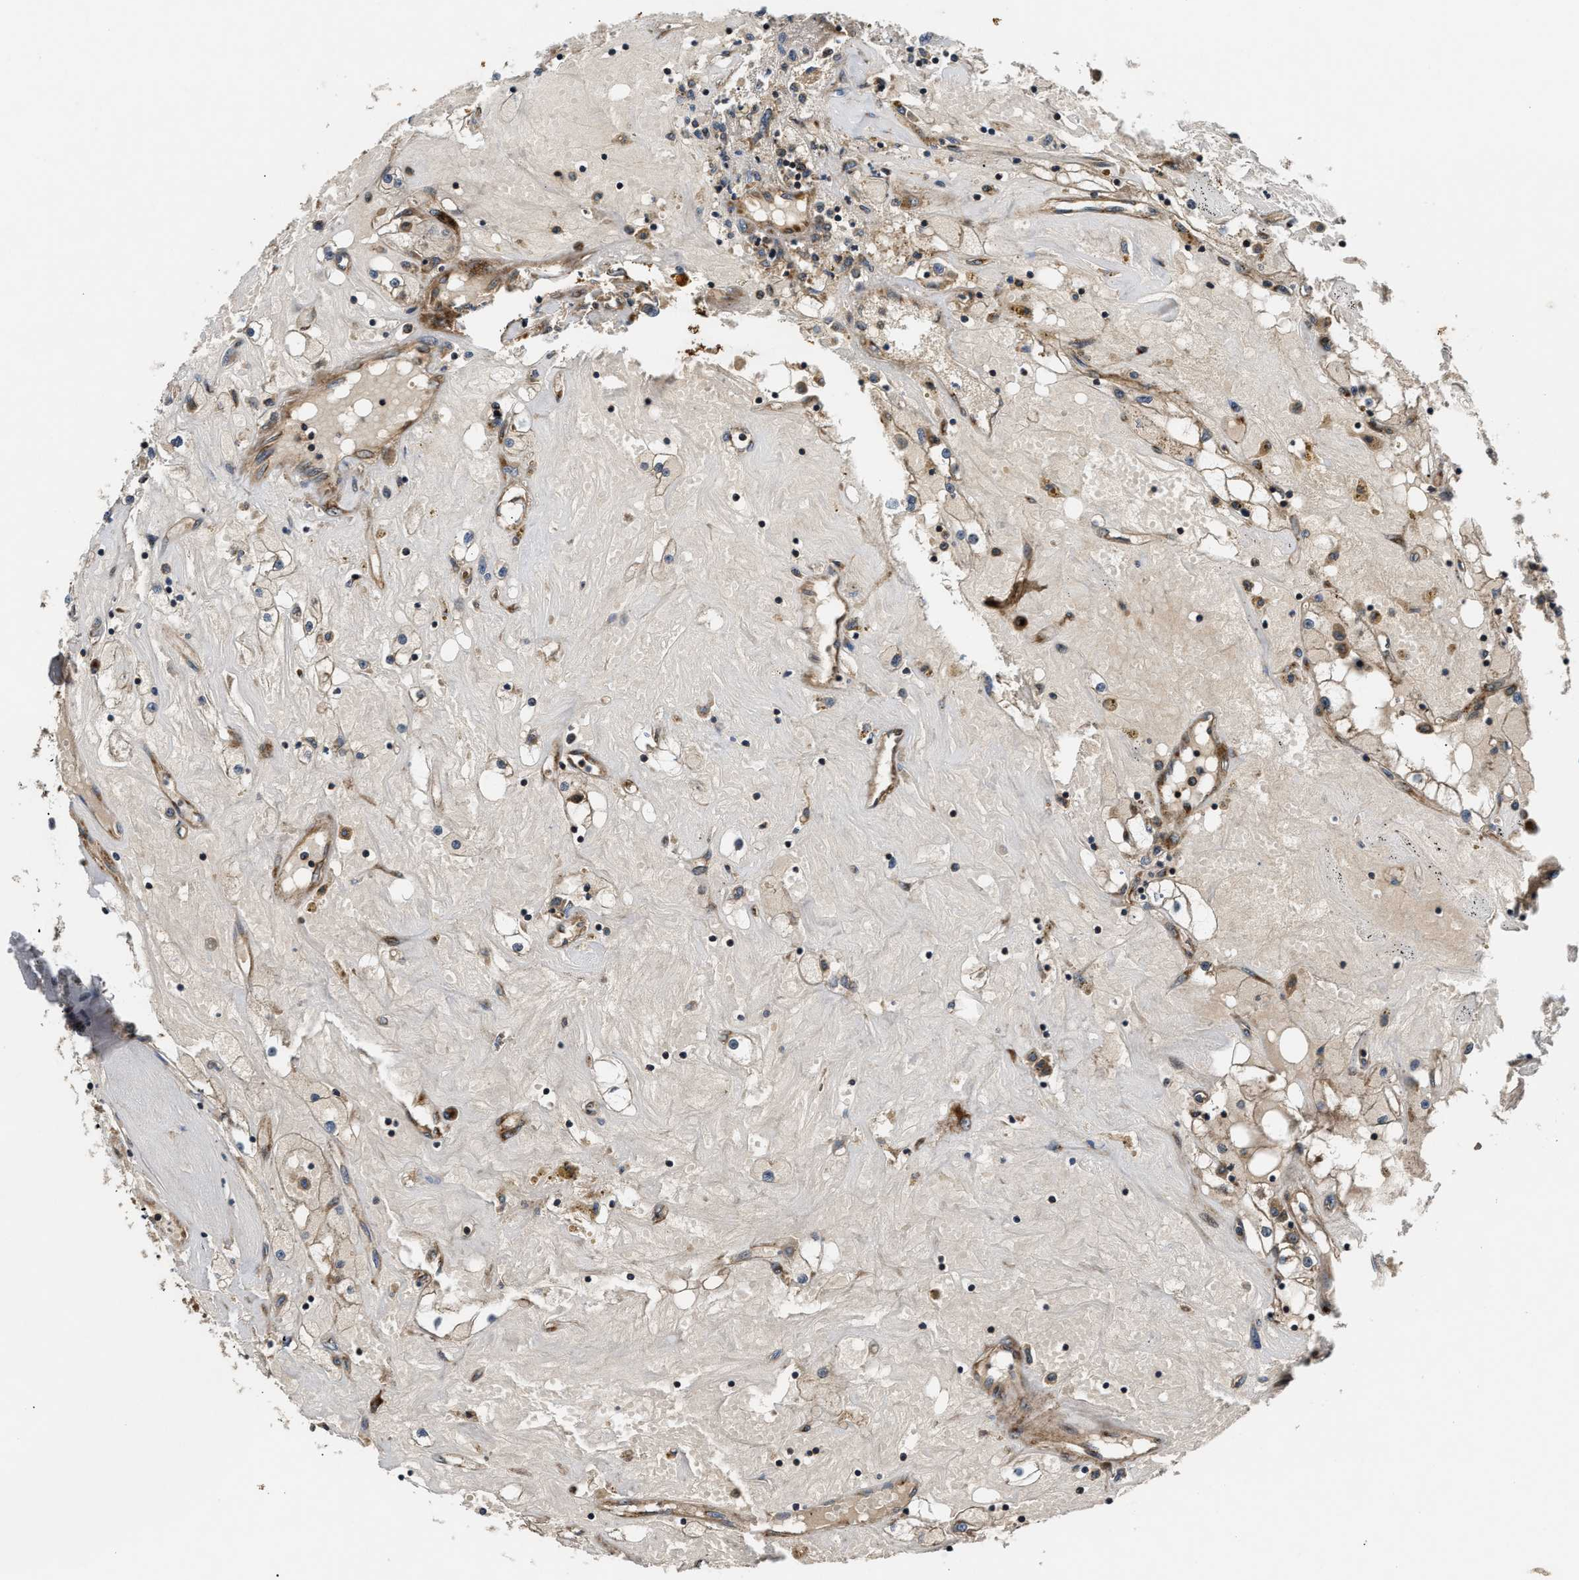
{"staining": {"intensity": "weak", "quantity": ">75%", "location": "cytoplasmic/membranous"}, "tissue": "renal cancer", "cell_type": "Tumor cells", "image_type": "cancer", "snomed": [{"axis": "morphology", "description": "Adenocarcinoma, NOS"}, {"axis": "topography", "description": "Kidney"}], "caption": "Tumor cells show weak cytoplasmic/membranous positivity in approximately >75% of cells in renal cancer. (Brightfield microscopy of DAB IHC at high magnification).", "gene": "PNPLA8", "patient": {"sex": "male", "age": 56}}